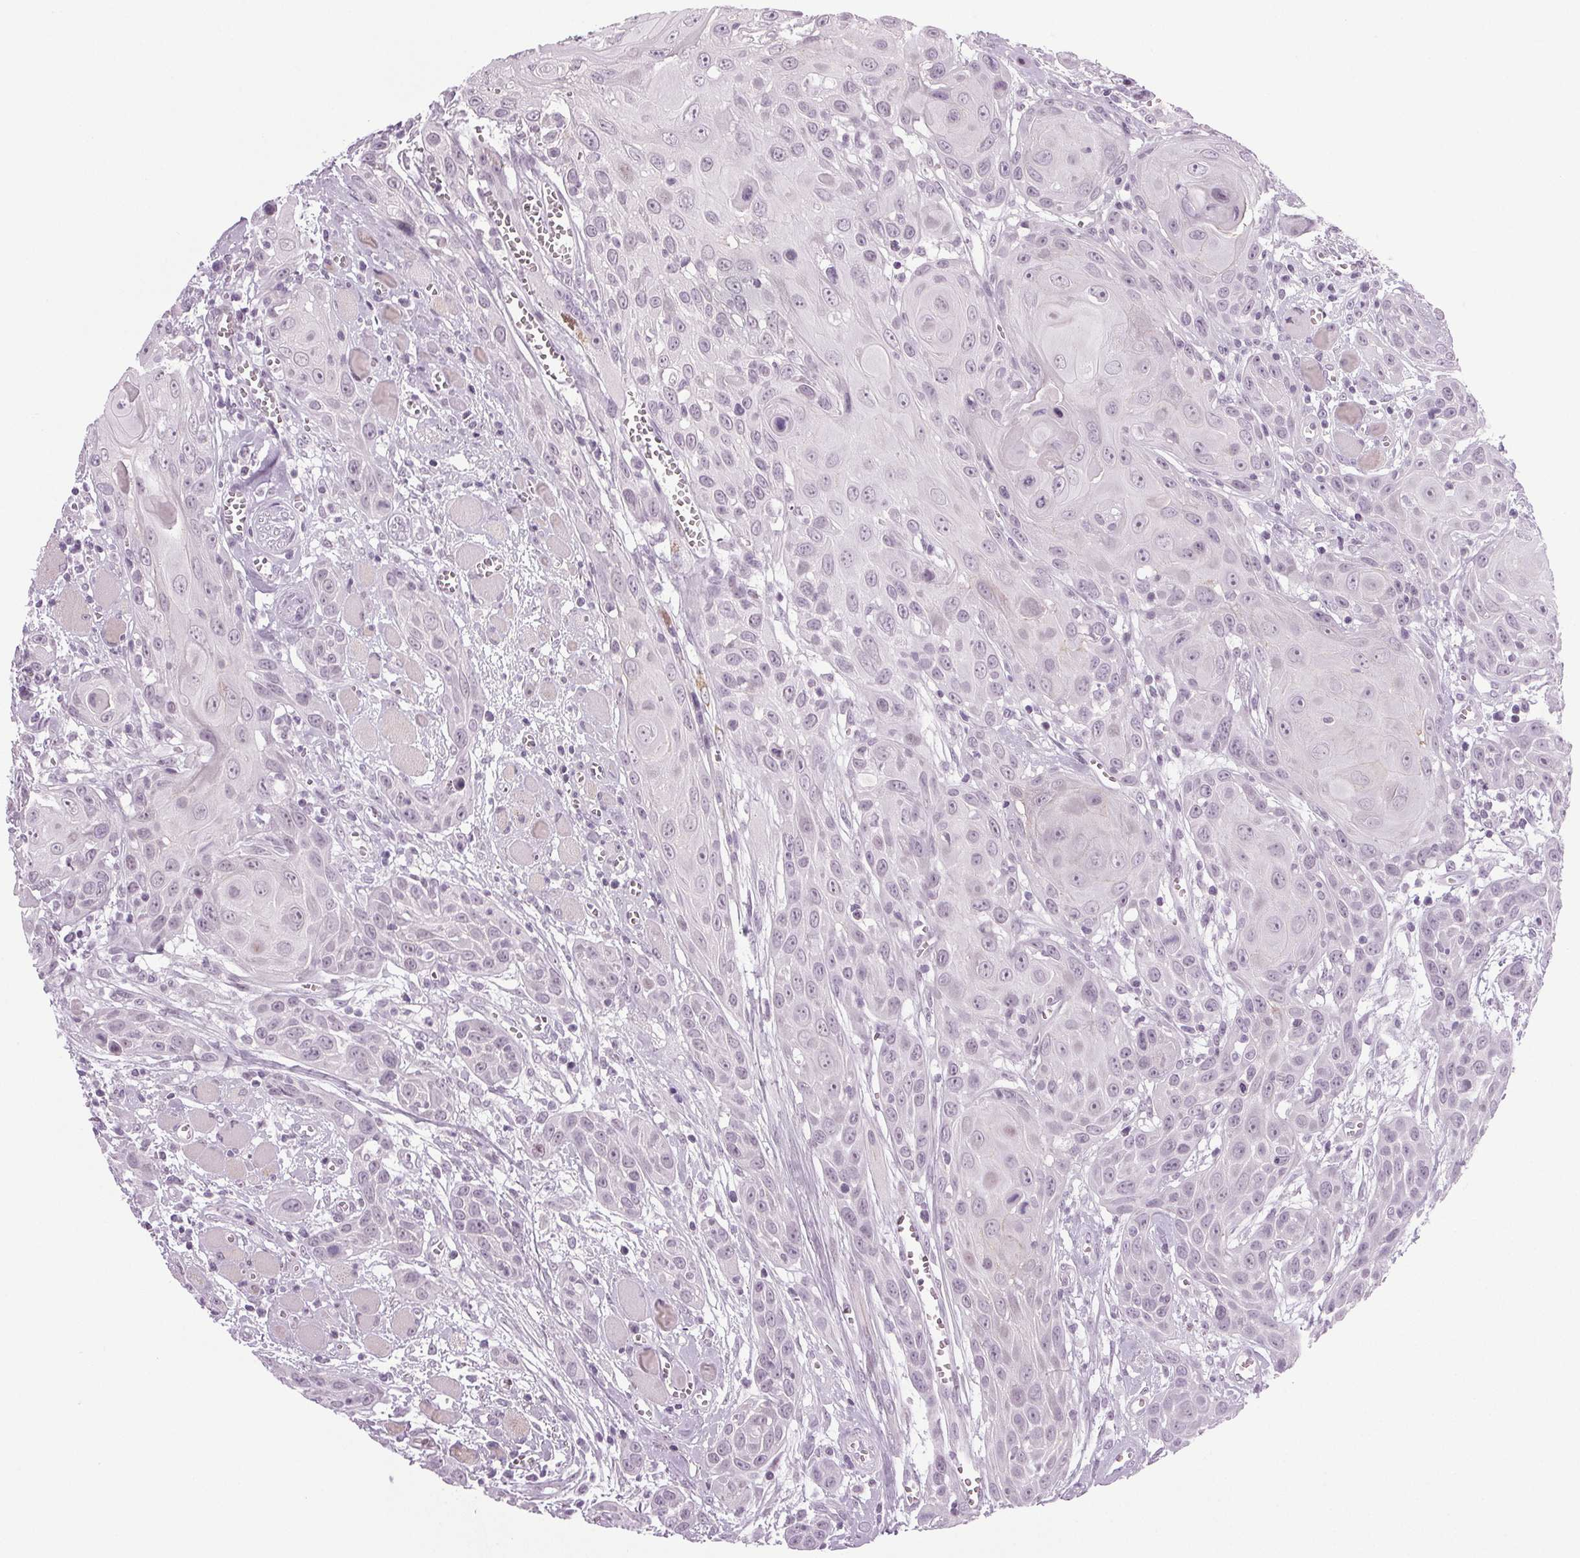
{"staining": {"intensity": "weak", "quantity": "<25%", "location": "cytoplasmic/membranous"}, "tissue": "head and neck cancer", "cell_type": "Tumor cells", "image_type": "cancer", "snomed": [{"axis": "morphology", "description": "Squamous cell carcinoma, NOS"}, {"axis": "topography", "description": "Head-Neck"}], "caption": "Squamous cell carcinoma (head and neck) was stained to show a protein in brown. There is no significant positivity in tumor cells. Nuclei are stained in blue.", "gene": "IGF2BP1", "patient": {"sex": "female", "age": 80}}